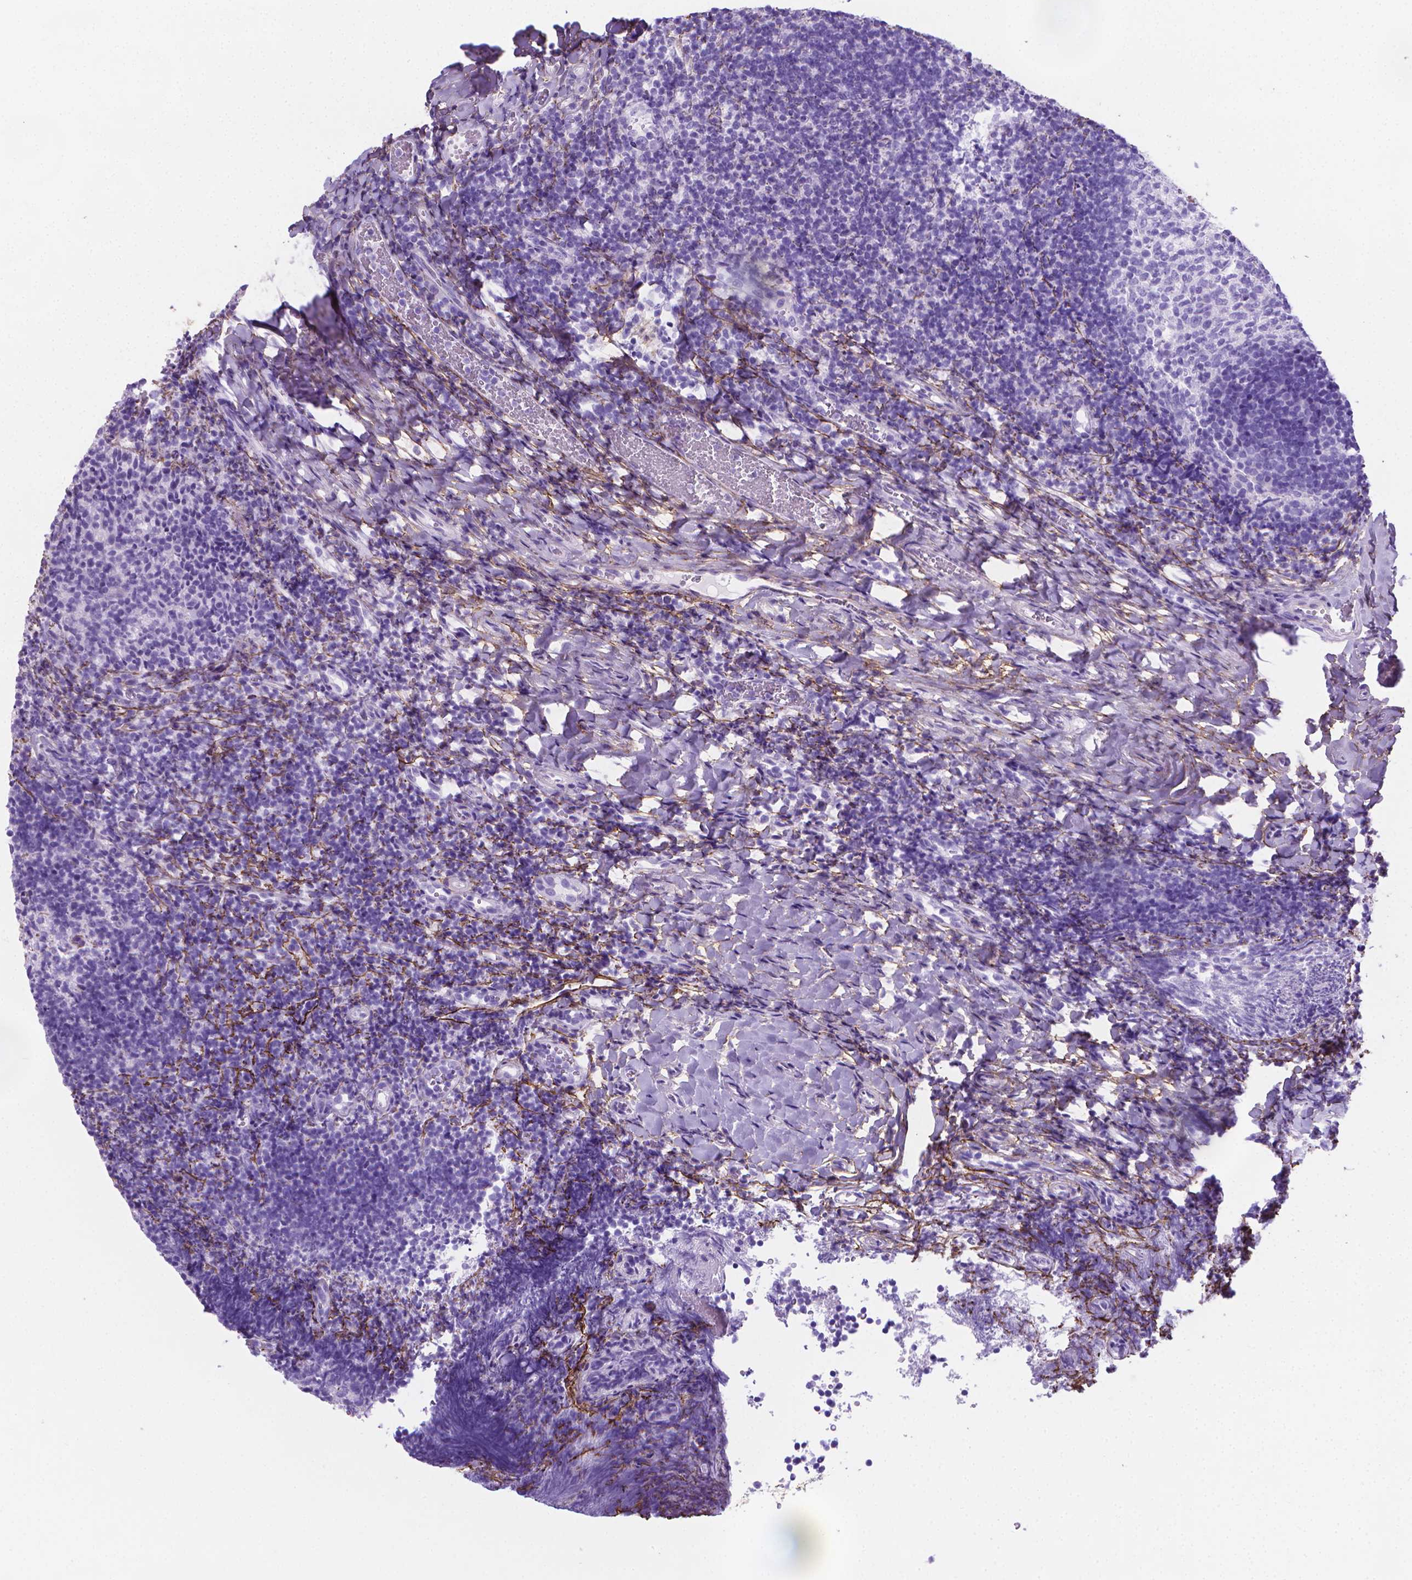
{"staining": {"intensity": "negative", "quantity": "none", "location": "none"}, "tissue": "tonsil", "cell_type": "Germinal center cells", "image_type": "normal", "snomed": [{"axis": "morphology", "description": "Normal tissue, NOS"}, {"axis": "topography", "description": "Tonsil"}], "caption": "Micrograph shows no protein positivity in germinal center cells of benign tonsil. Brightfield microscopy of IHC stained with DAB (3,3'-diaminobenzidine) (brown) and hematoxylin (blue), captured at high magnification.", "gene": "MFAP2", "patient": {"sex": "female", "age": 10}}